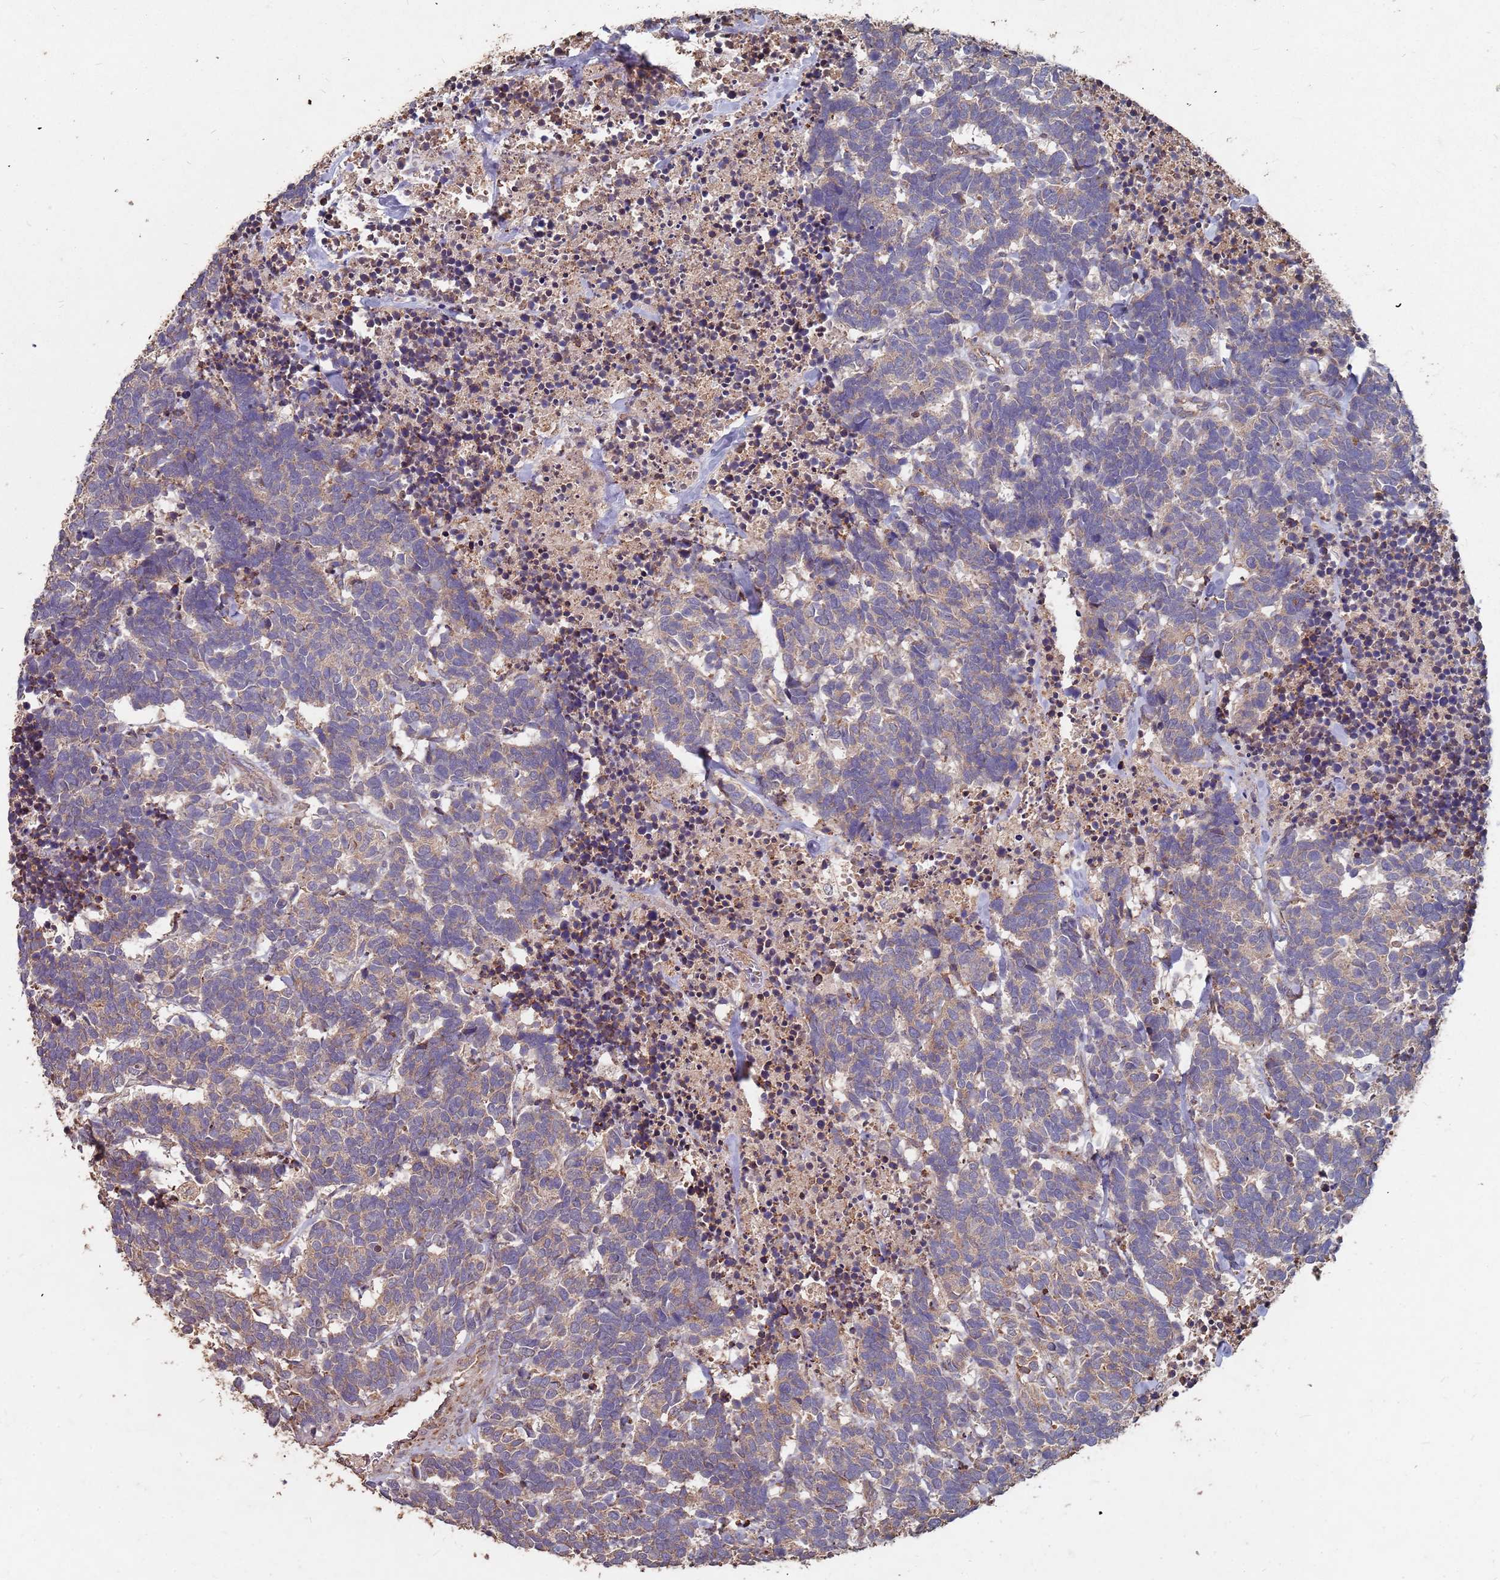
{"staining": {"intensity": "weak", "quantity": "25%-75%", "location": "cytoplasmic/membranous"}, "tissue": "carcinoid", "cell_type": "Tumor cells", "image_type": "cancer", "snomed": [{"axis": "morphology", "description": "Carcinoma, NOS"}, {"axis": "morphology", "description": "Carcinoid, malignant, NOS"}, {"axis": "topography", "description": "Urinary bladder"}], "caption": "Weak cytoplasmic/membranous staining is seen in approximately 25%-75% of tumor cells in carcinoid.", "gene": "ATG5", "patient": {"sex": "male", "age": 57}}